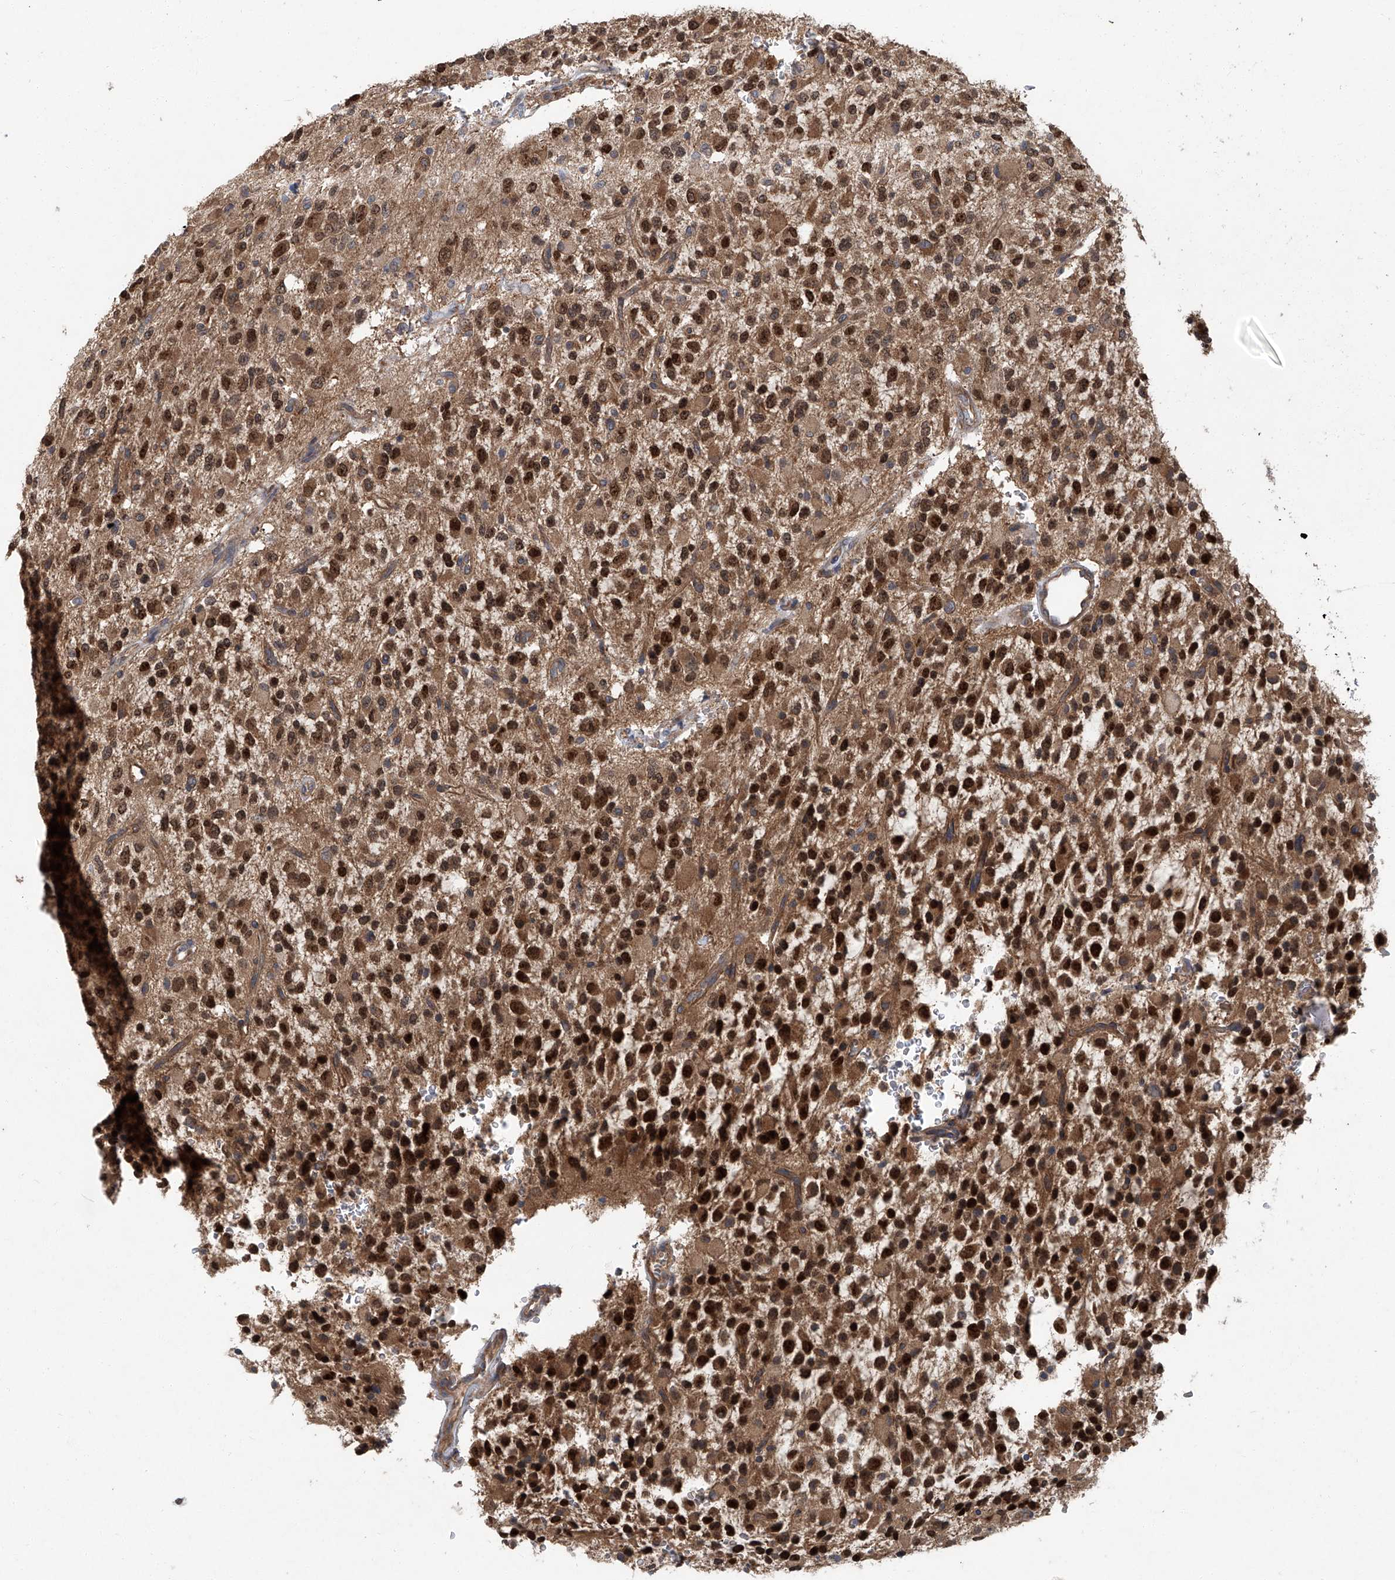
{"staining": {"intensity": "strong", "quantity": ">75%", "location": "cytoplasmic/membranous,nuclear"}, "tissue": "glioma", "cell_type": "Tumor cells", "image_type": "cancer", "snomed": [{"axis": "morphology", "description": "Glioma, malignant, High grade"}, {"axis": "topography", "description": "Brain"}], "caption": "Human high-grade glioma (malignant) stained with a brown dye reveals strong cytoplasmic/membranous and nuclear positive expression in approximately >75% of tumor cells.", "gene": "ANKRD34A", "patient": {"sex": "male", "age": 34}}